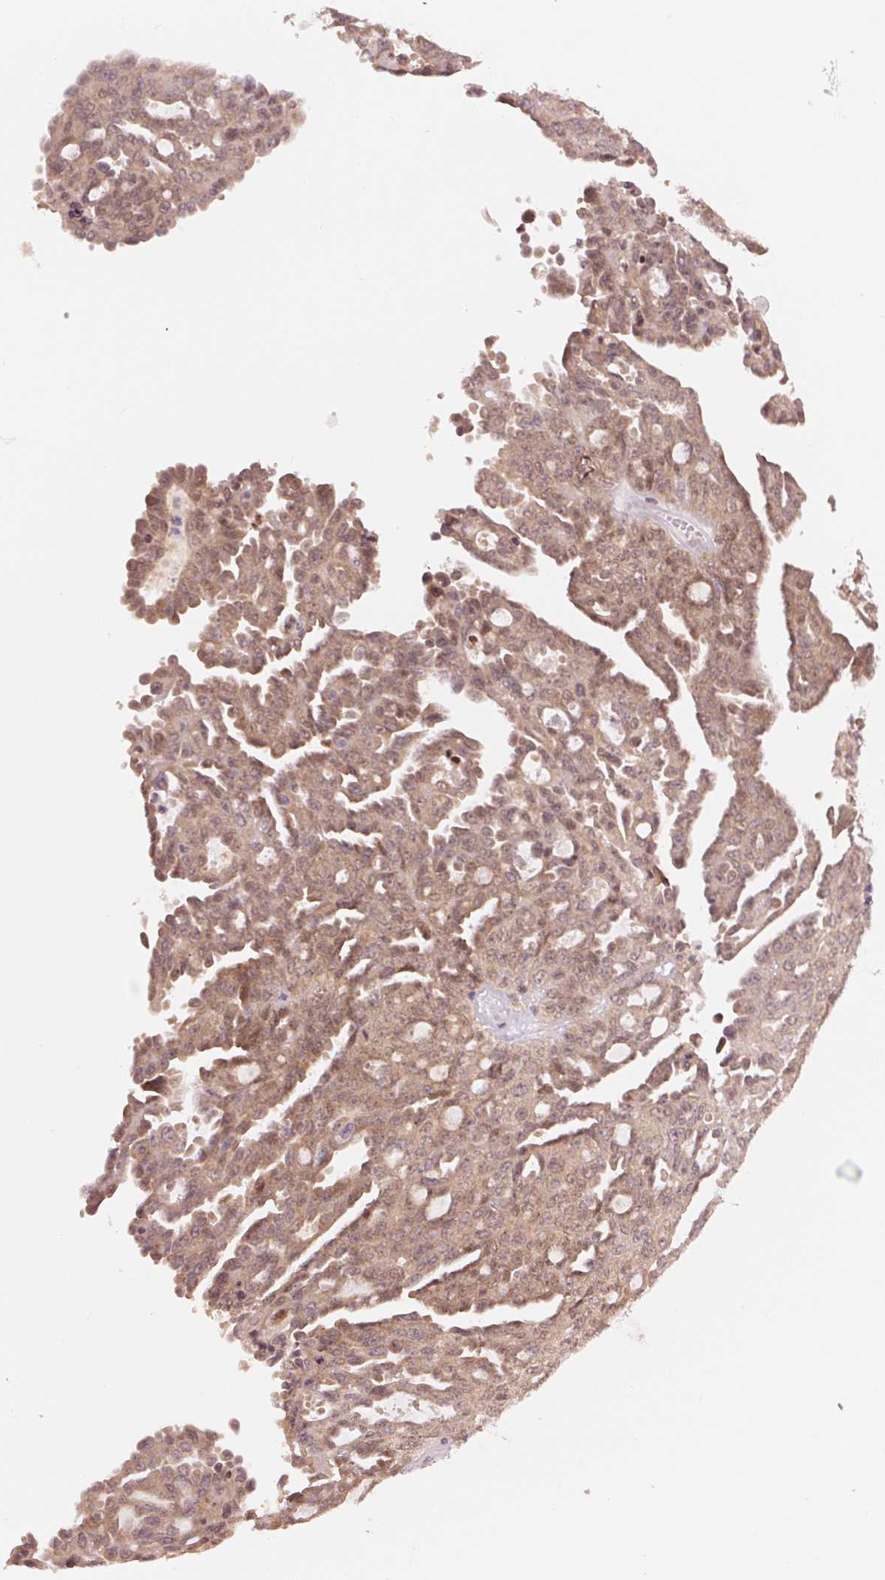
{"staining": {"intensity": "weak", "quantity": "25%-75%", "location": "cytoplasmic/membranous,nuclear"}, "tissue": "ovarian cancer", "cell_type": "Tumor cells", "image_type": "cancer", "snomed": [{"axis": "morphology", "description": "Cystadenocarcinoma, serous, NOS"}, {"axis": "topography", "description": "Ovary"}], "caption": "Brown immunohistochemical staining in serous cystadenocarcinoma (ovarian) reveals weak cytoplasmic/membranous and nuclear staining in about 25%-75% of tumor cells.", "gene": "ERI3", "patient": {"sex": "female", "age": 71}}